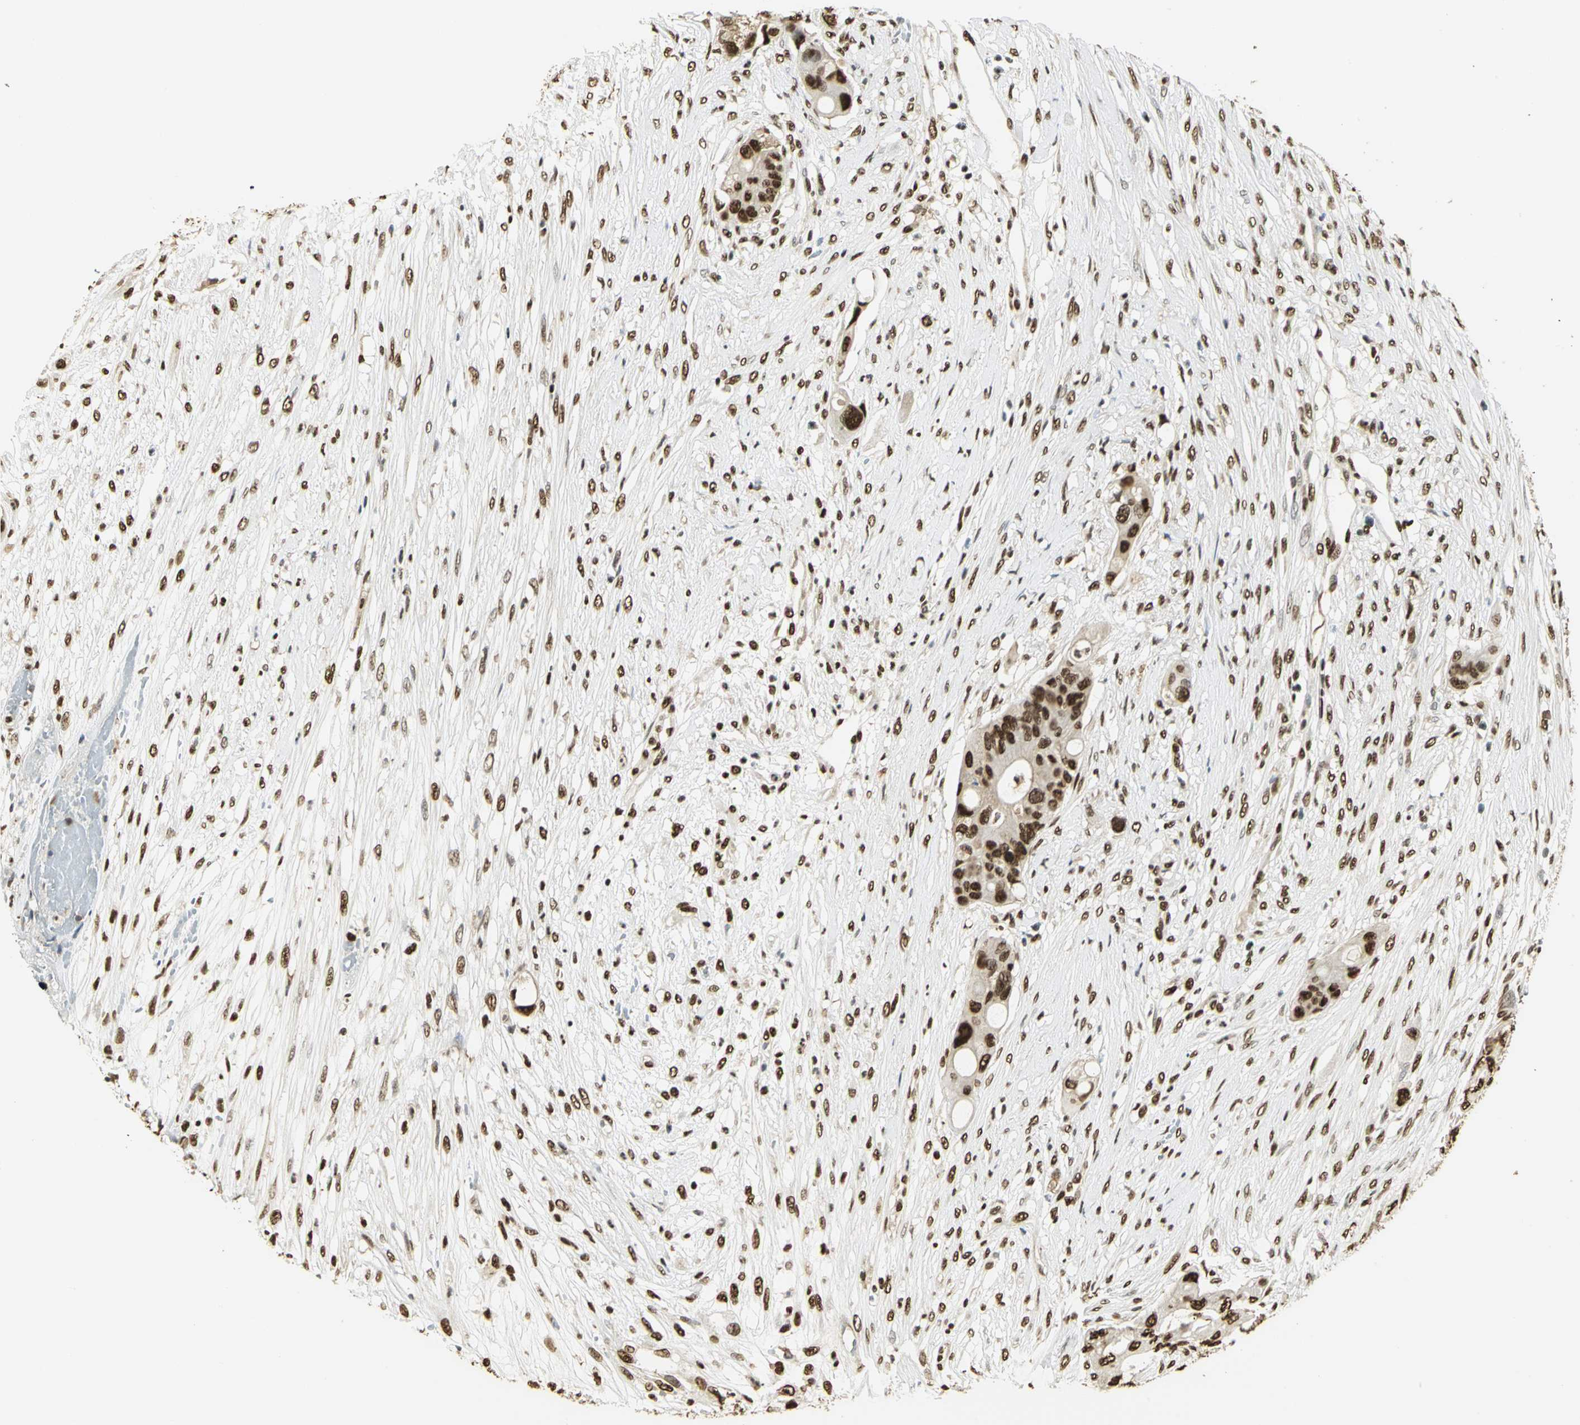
{"staining": {"intensity": "strong", "quantity": ">75%", "location": "nuclear"}, "tissue": "colorectal cancer", "cell_type": "Tumor cells", "image_type": "cancer", "snomed": [{"axis": "morphology", "description": "Adenocarcinoma, NOS"}, {"axis": "topography", "description": "Colon"}], "caption": "Immunohistochemical staining of human adenocarcinoma (colorectal) demonstrates high levels of strong nuclear protein staining in about >75% of tumor cells. (brown staining indicates protein expression, while blue staining denotes nuclei).", "gene": "SET", "patient": {"sex": "female", "age": 57}}